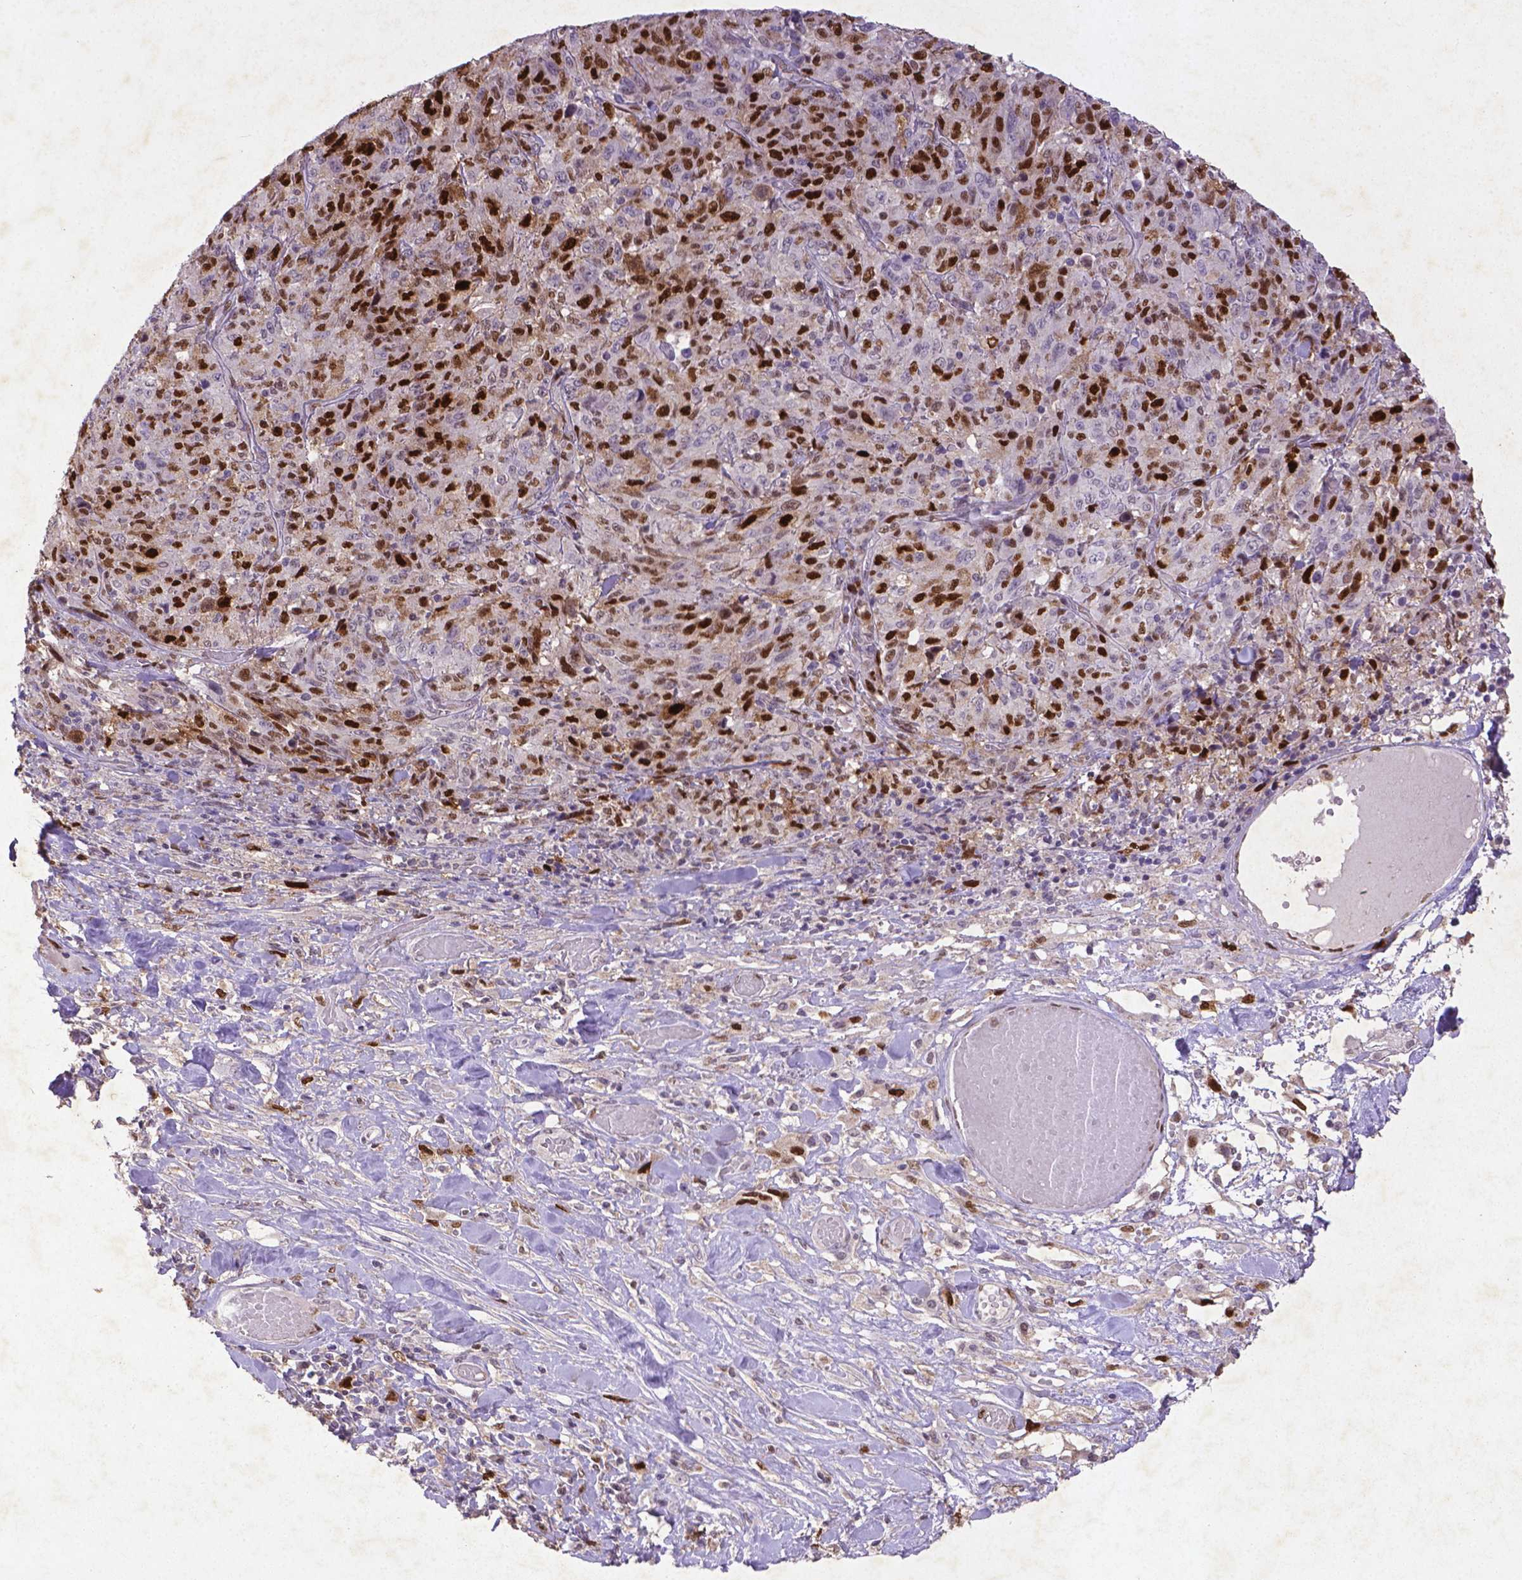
{"staining": {"intensity": "strong", "quantity": ">75%", "location": "nuclear"}, "tissue": "melanoma", "cell_type": "Tumor cells", "image_type": "cancer", "snomed": [{"axis": "morphology", "description": "Malignant melanoma, NOS"}, {"axis": "topography", "description": "Skin"}], "caption": "Immunohistochemical staining of human melanoma shows high levels of strong nuclear staining in approximately >75% of tumor cells. The staining is performed using DAB brown chromogen to label protein expression. The nuclei are counter-stained blue using hematoxylin.", "gene": "CDKN1A", "patient": {"sex": "female", "age": 91}}